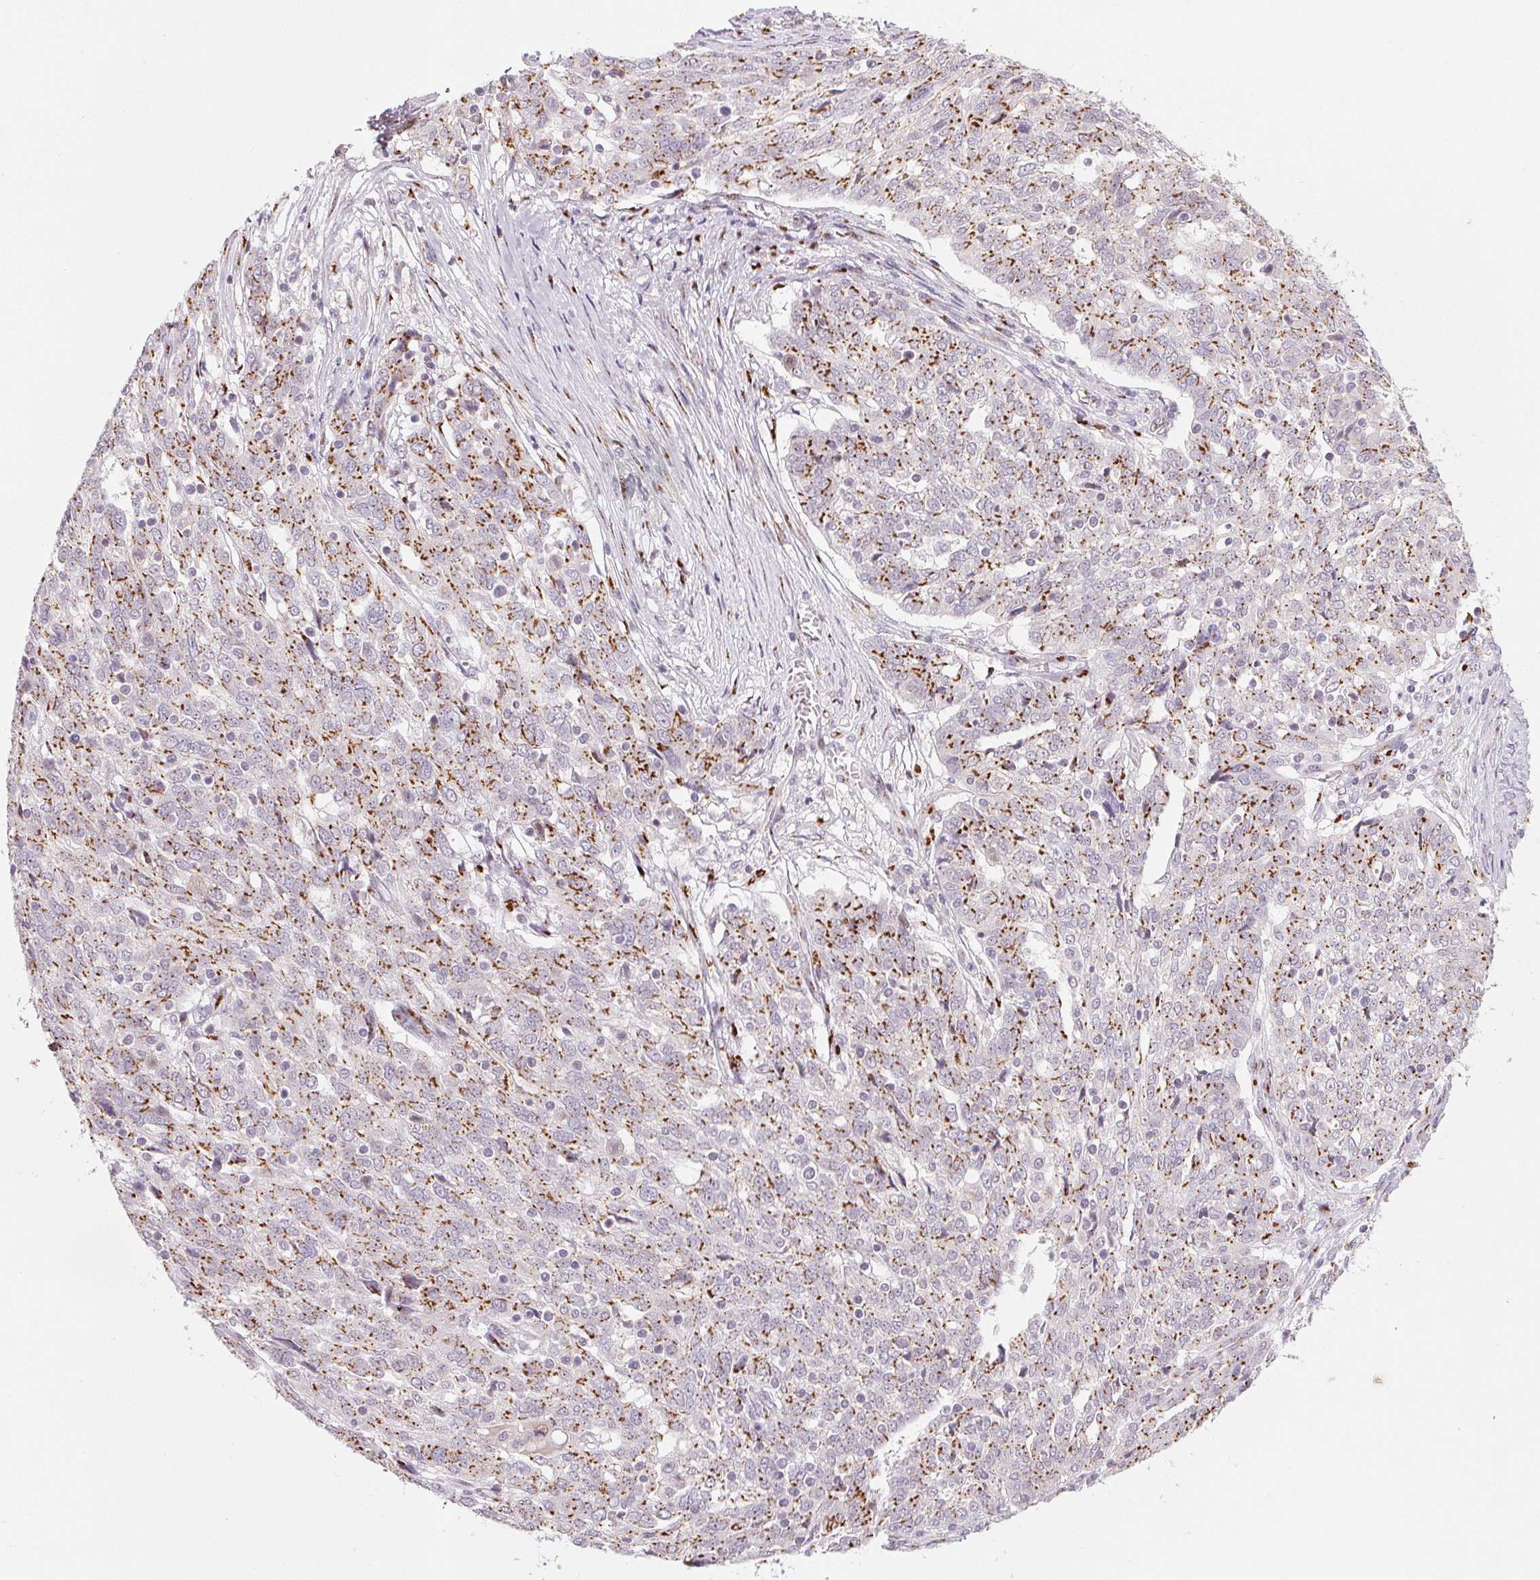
{"staining": {"intensity": "moderate", "quantity": ">75%", "location": "cytoplasmic/membranous"}, "tissue": "ovarian cancer", "cell_type": "Tumor cells", "image_type": "cancer", "snomed": [{"axis": "morphology", "description": "Cystadenocarcinoma, serous, NOS"}, {"axis": "topography", "description": "Ovary"}], "caption": "Ovarian cancer (serous cystadenocarcinoma) was stained to show a protein in brown. There is medium levels of moderate cytoplasmic/membranous positivity in approximately >75% of tumor cells.", "gene": "RAB22A", "patient": {"sex": "female", "age": 67}}